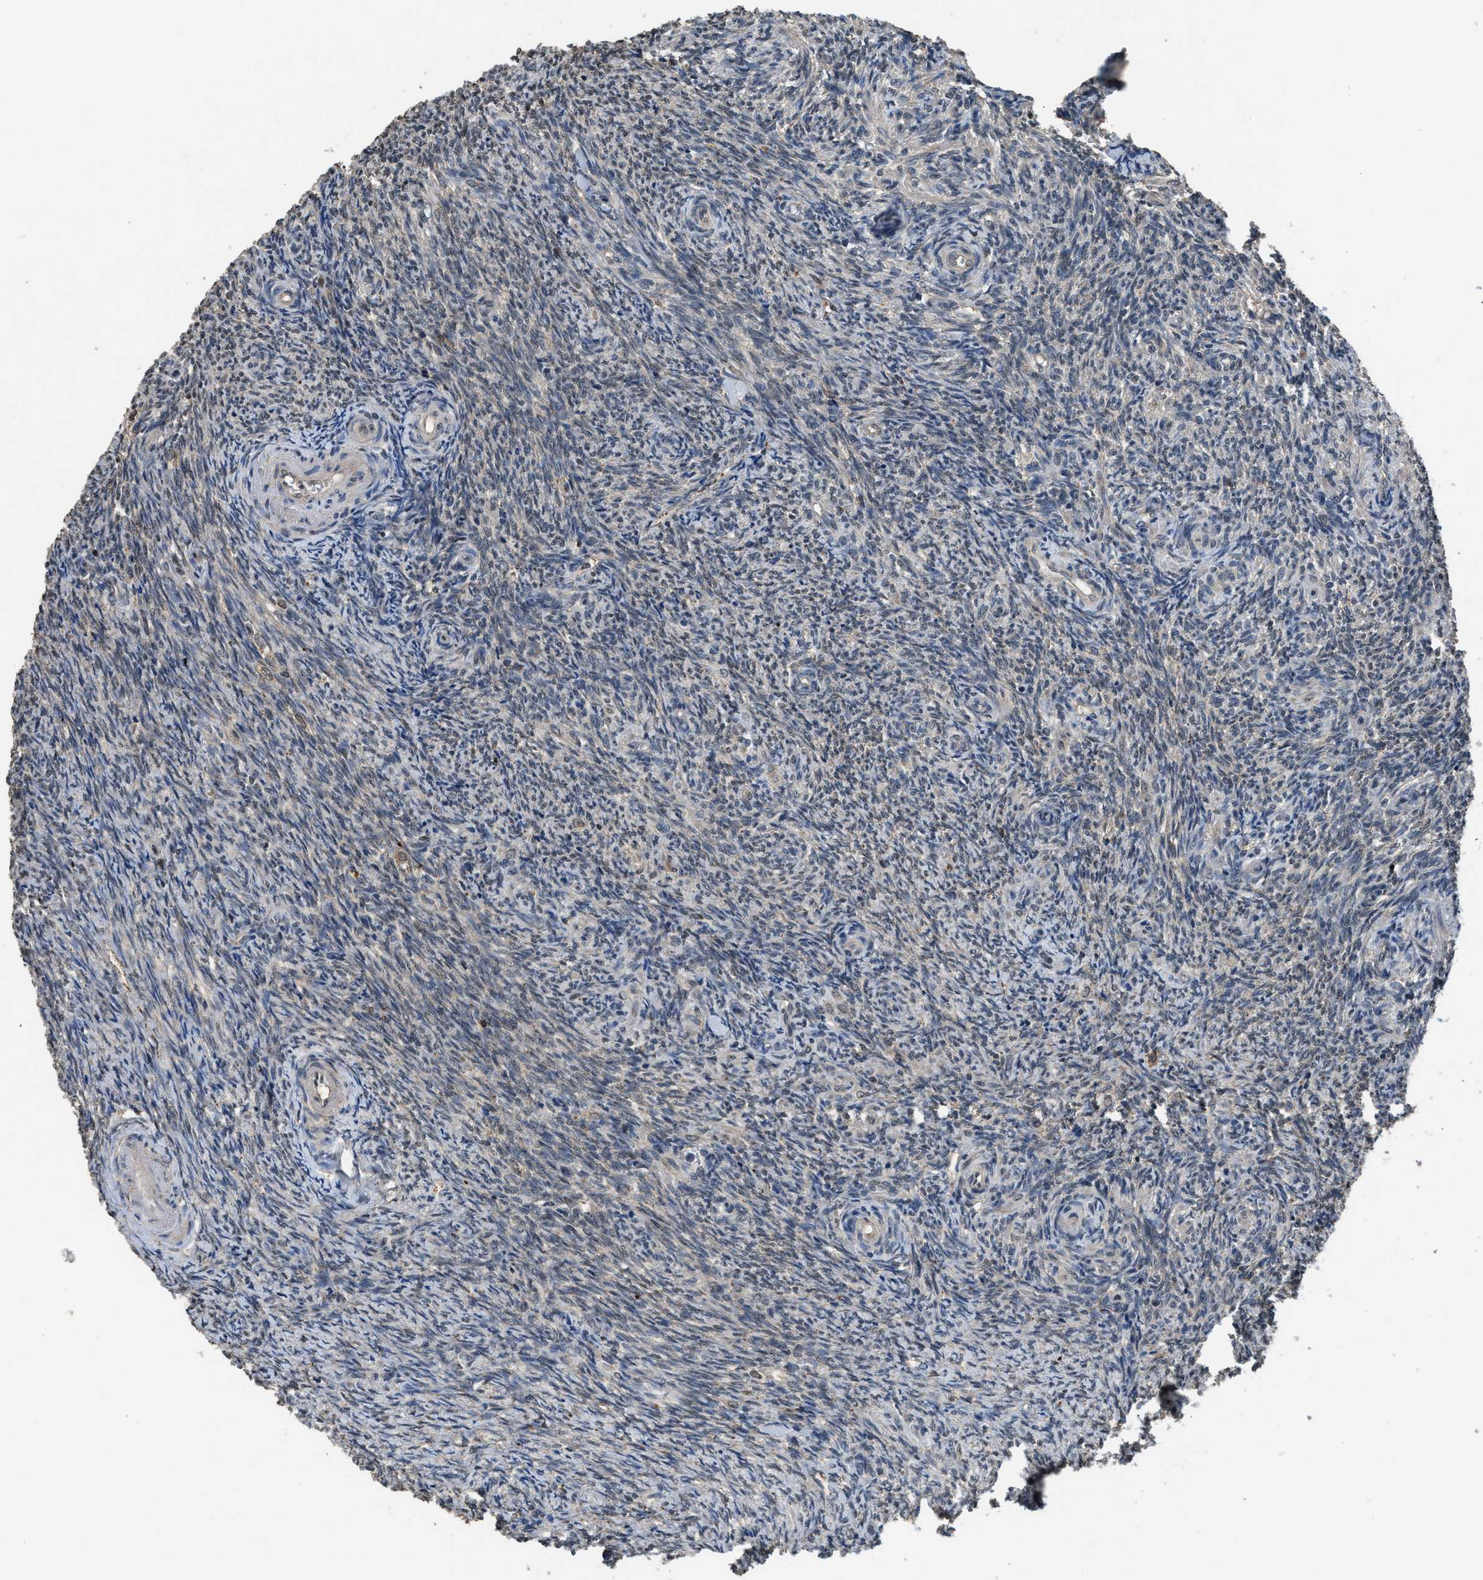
{"staining": {"intensity": "moderate", "quantity": ">75%", "location": "cytoplasmic/membranous"}, "tissue": "ovary", "cell_type": "Follicle cells", "image_type": "normal", "snomed": [{"axis": "morphology", "description": "Normal tissue, NOS"}, {"axis": "topography", "description": "Ovary"}], "caption": "Immunohistochemical staining of normal ovary exhibits >75% levels of moderate cytoplasmic/membranous protein positivity in approximately >75% of follicle cells.", "gene": "SLC15A4", "patient": {"sex": "female", "age": 41}}